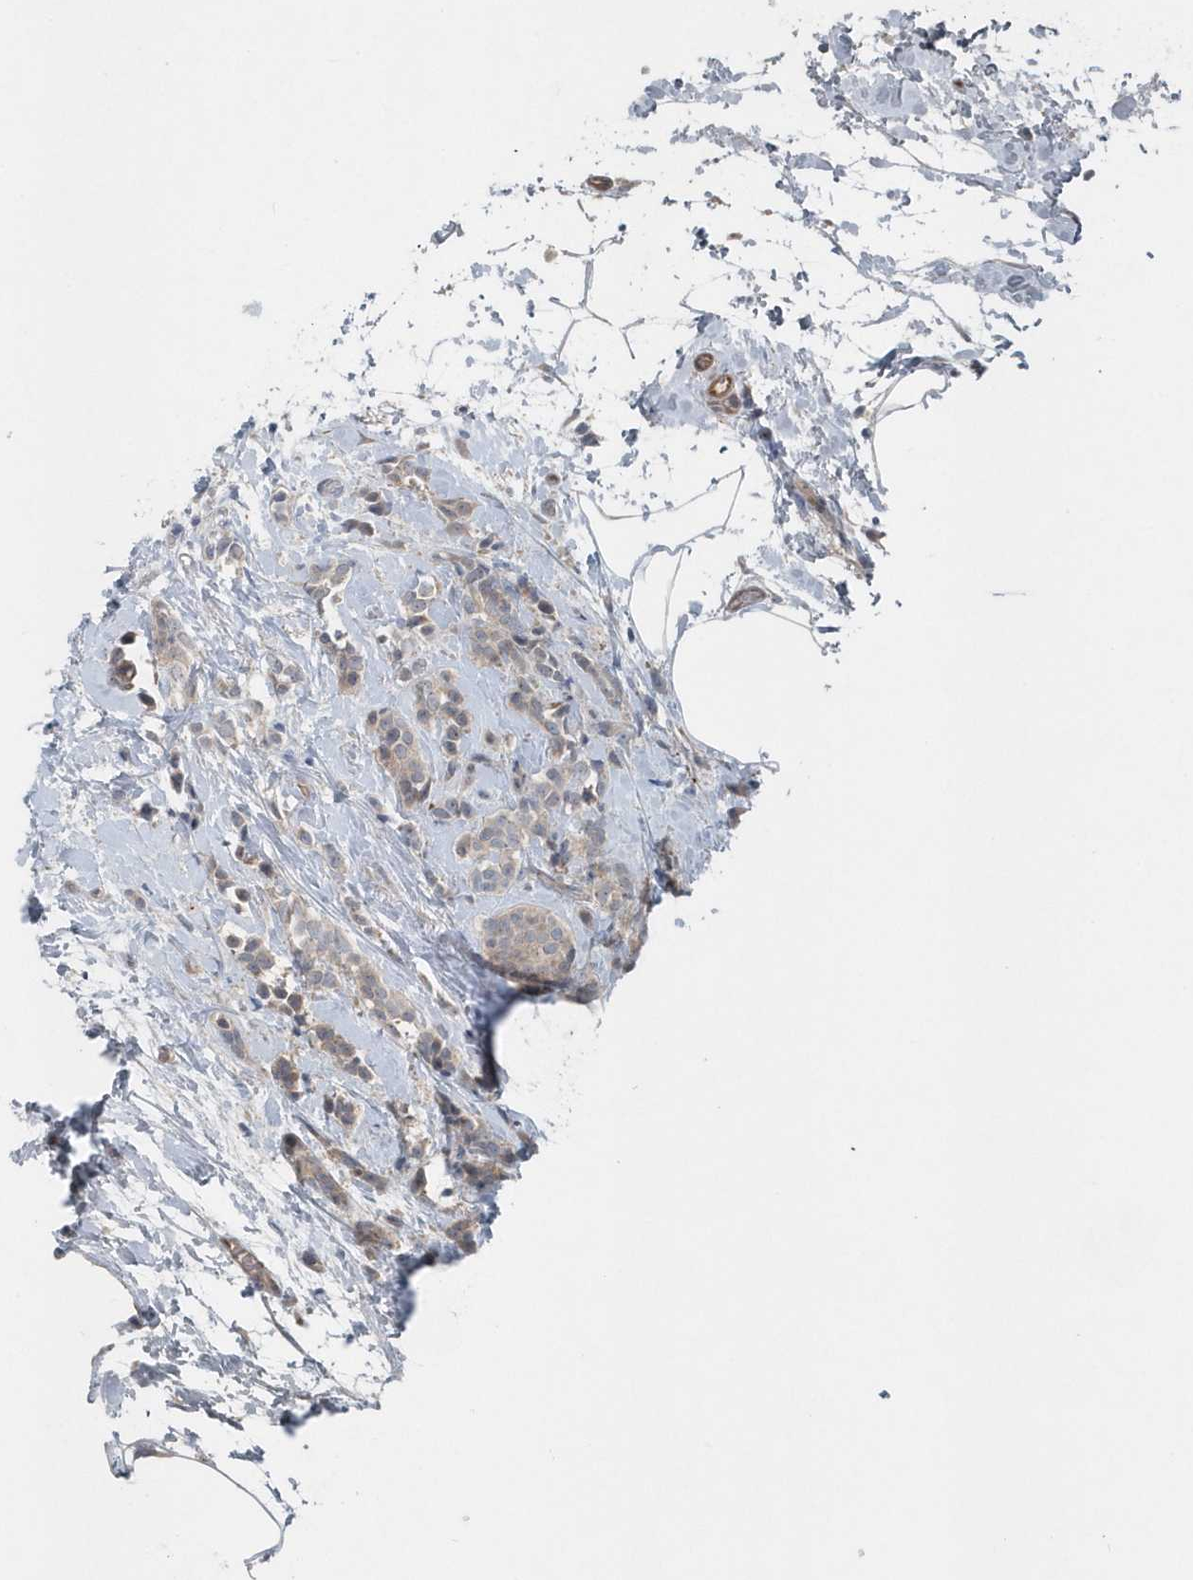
{"staining": {"intensity": "weak", "quantity": "<25%", "location": "cytoplasmic/membranous"}, "tissue": "breast cancer", "cell_type": "Tumor cells", "image_type": "cancer", "snomed": [{"axis": "morphology", "description": "Lobular carcinoma, in situ"}, {"axis": "morphology", "description": "Lobular carcinoma"}, {"axis": "topography", "description": "Breast"}], "caption": "There is no significant expression in tumor cells of breast cancer (lobular carcinoma in situ). The staining was performed using DAB (3,3'-diaminobenzidine) to visualize the protein expression in brown, while the nuclei were stained in blue with hematoxylin (Magnification: 20x).", "gene": "MCC", "patient": {"sex": "female", "age": 41}}